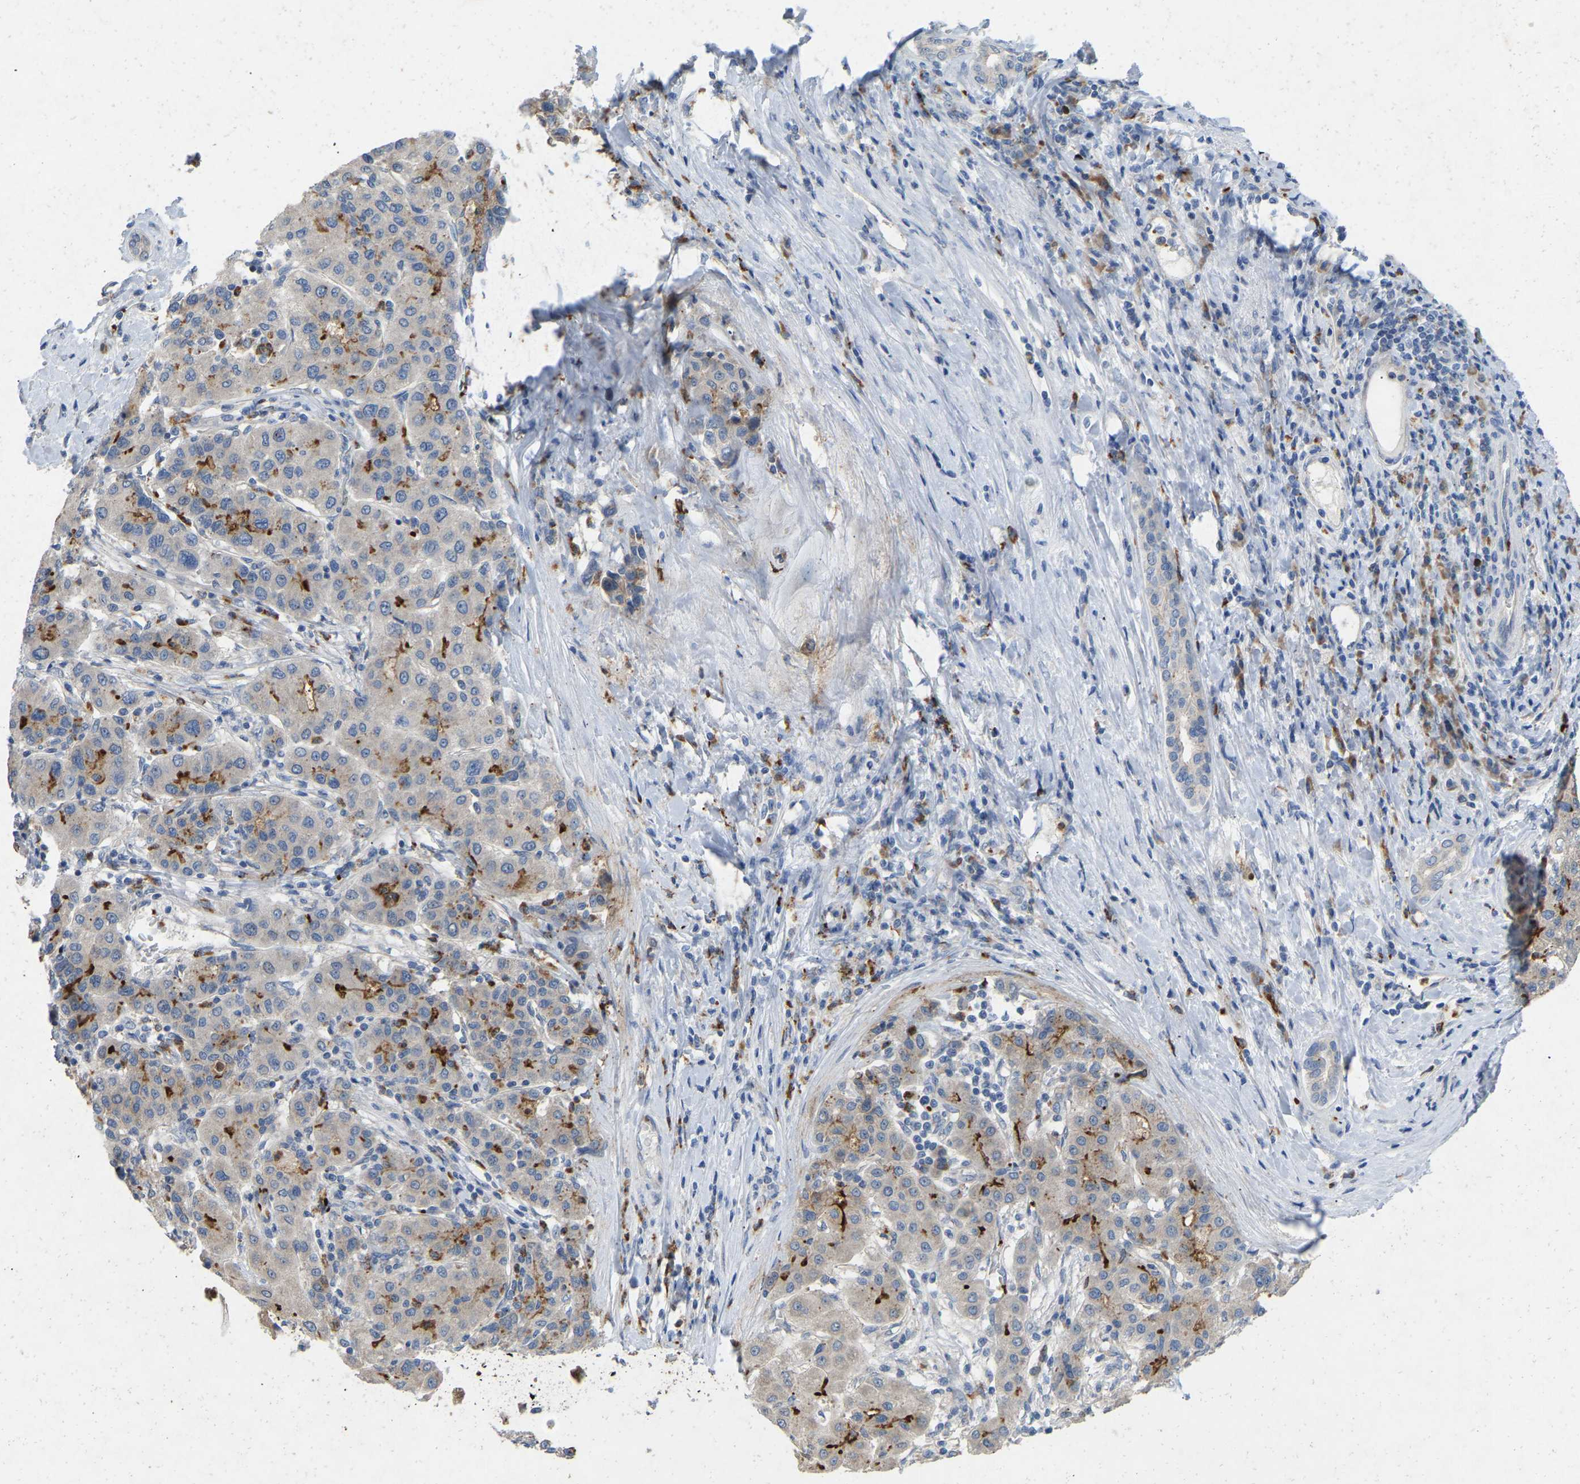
{"staining": {"intensity": "moderate", "quantity": "<25%", "location": "cytoplasmic/membranous"}, "tissue": "liver cancer", "cell_type": "Tumor cells", "image_type": "cancer", "snomed": [{"axis": "morphology", "description": "Carcinoma, Hepatocellular, NOS"}, {"axis": "topography", "description": "Liver"}], "caption": "Immunohistochemical staining of human liver cancer displays low levels of moderate cytoplasmic/membranous protein positivity in approximately <25% of tumor cells. Nuclei are stained in blue.", "gene": "RHEB", "patient": {"sex": "male", "age": 65}}